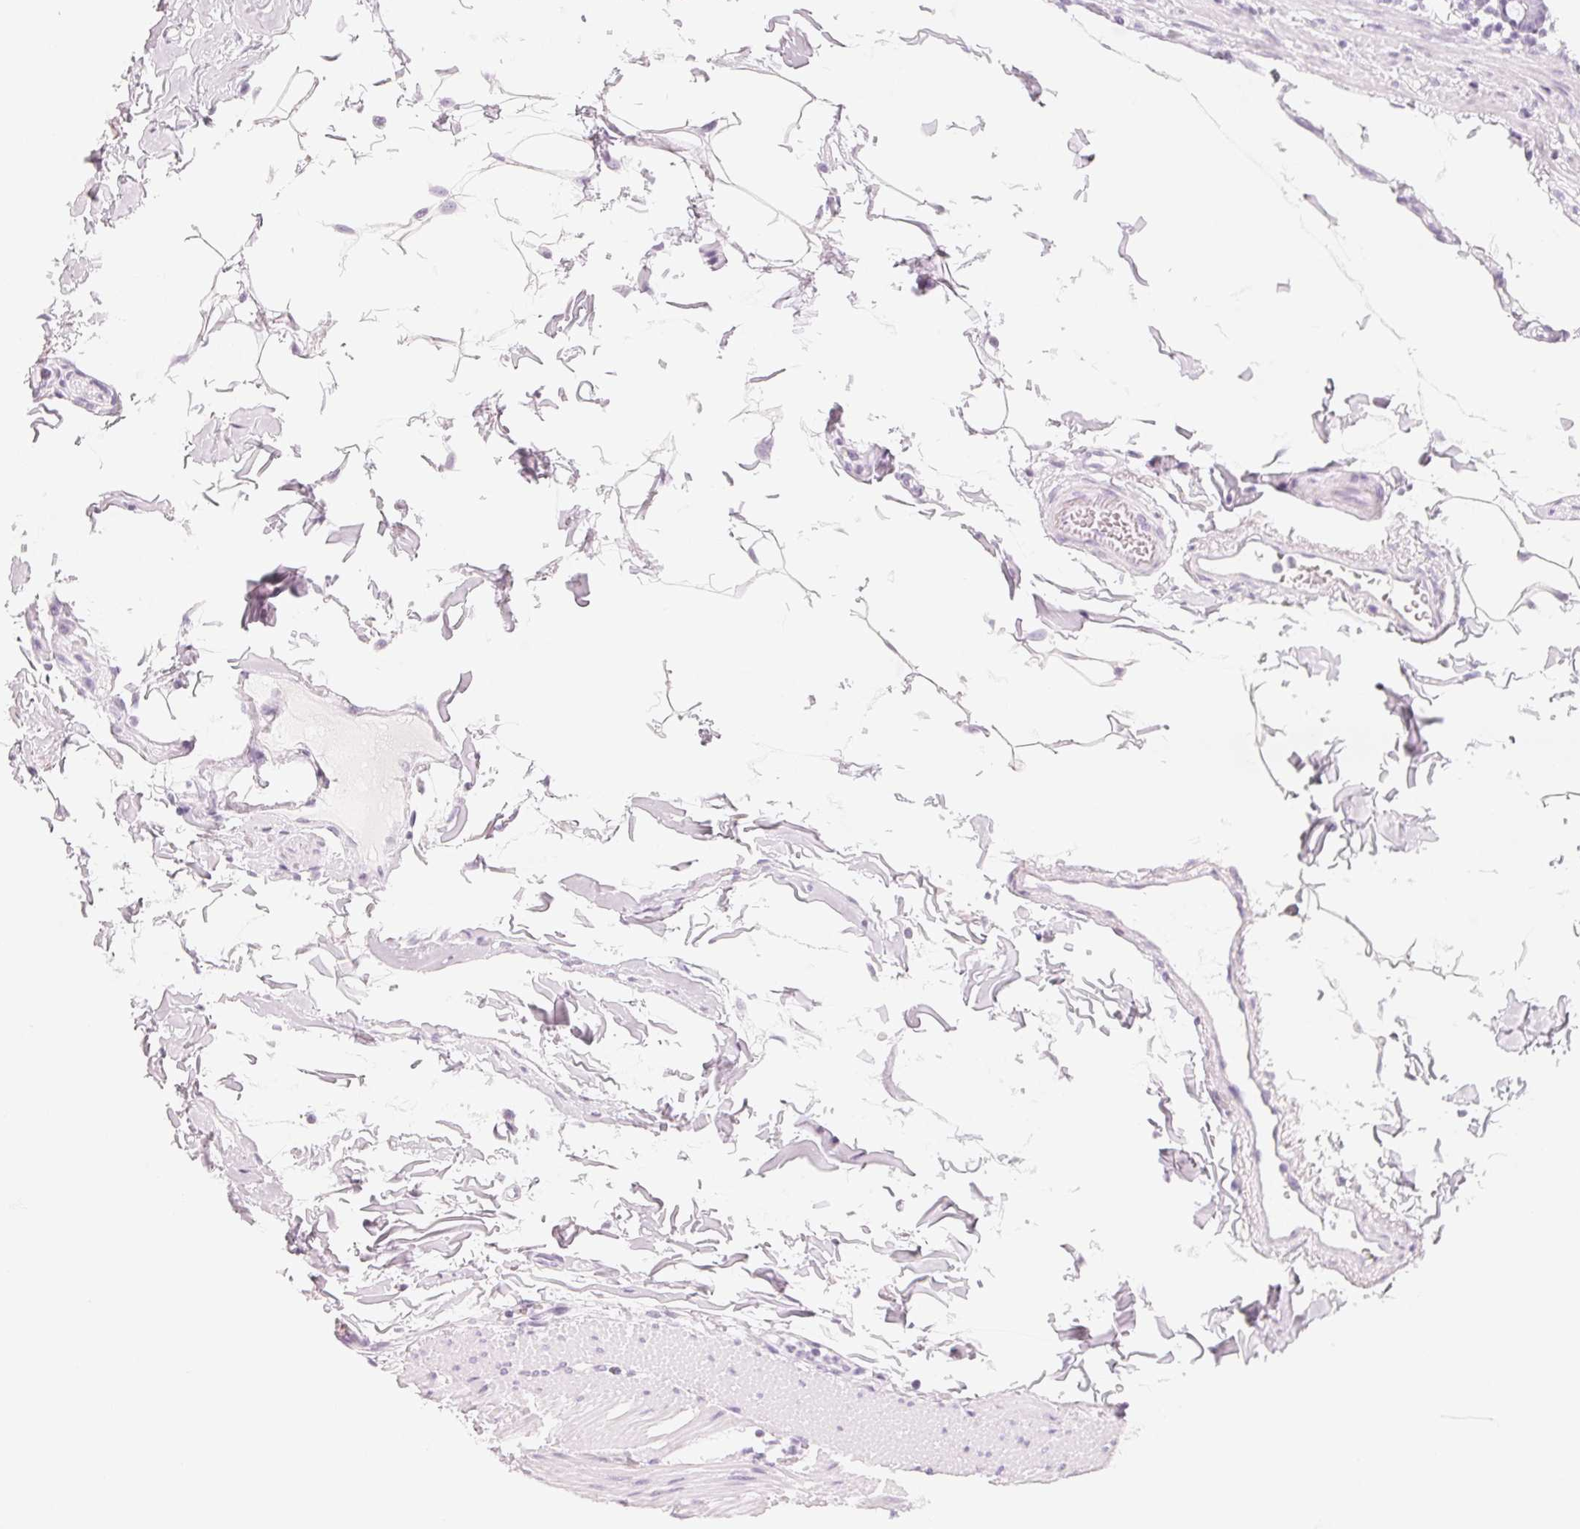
{"staining": {"intensity": "negative", "quantity": "none", "location": "none"}, "tissue": "duodenum", "cell_type": "Glandular cells", "image_type": "normal", "snomed": [{"axis": "morphology", "description": "Normal tissue, NOS"}, {"axis": "topography", "description": "Pancreas"}, {"axis": "topography", "description": "Duodenum"}], "caption": "Duodenum was stained to show a protein in brown. There is no significant positivity in glandular cells. The staining is performed using DAB brown chromogen with nuclei counter-stained in using hematoxylin.", "gene": "CFHR2", "patient": {"sex": "male", "age": 59}}